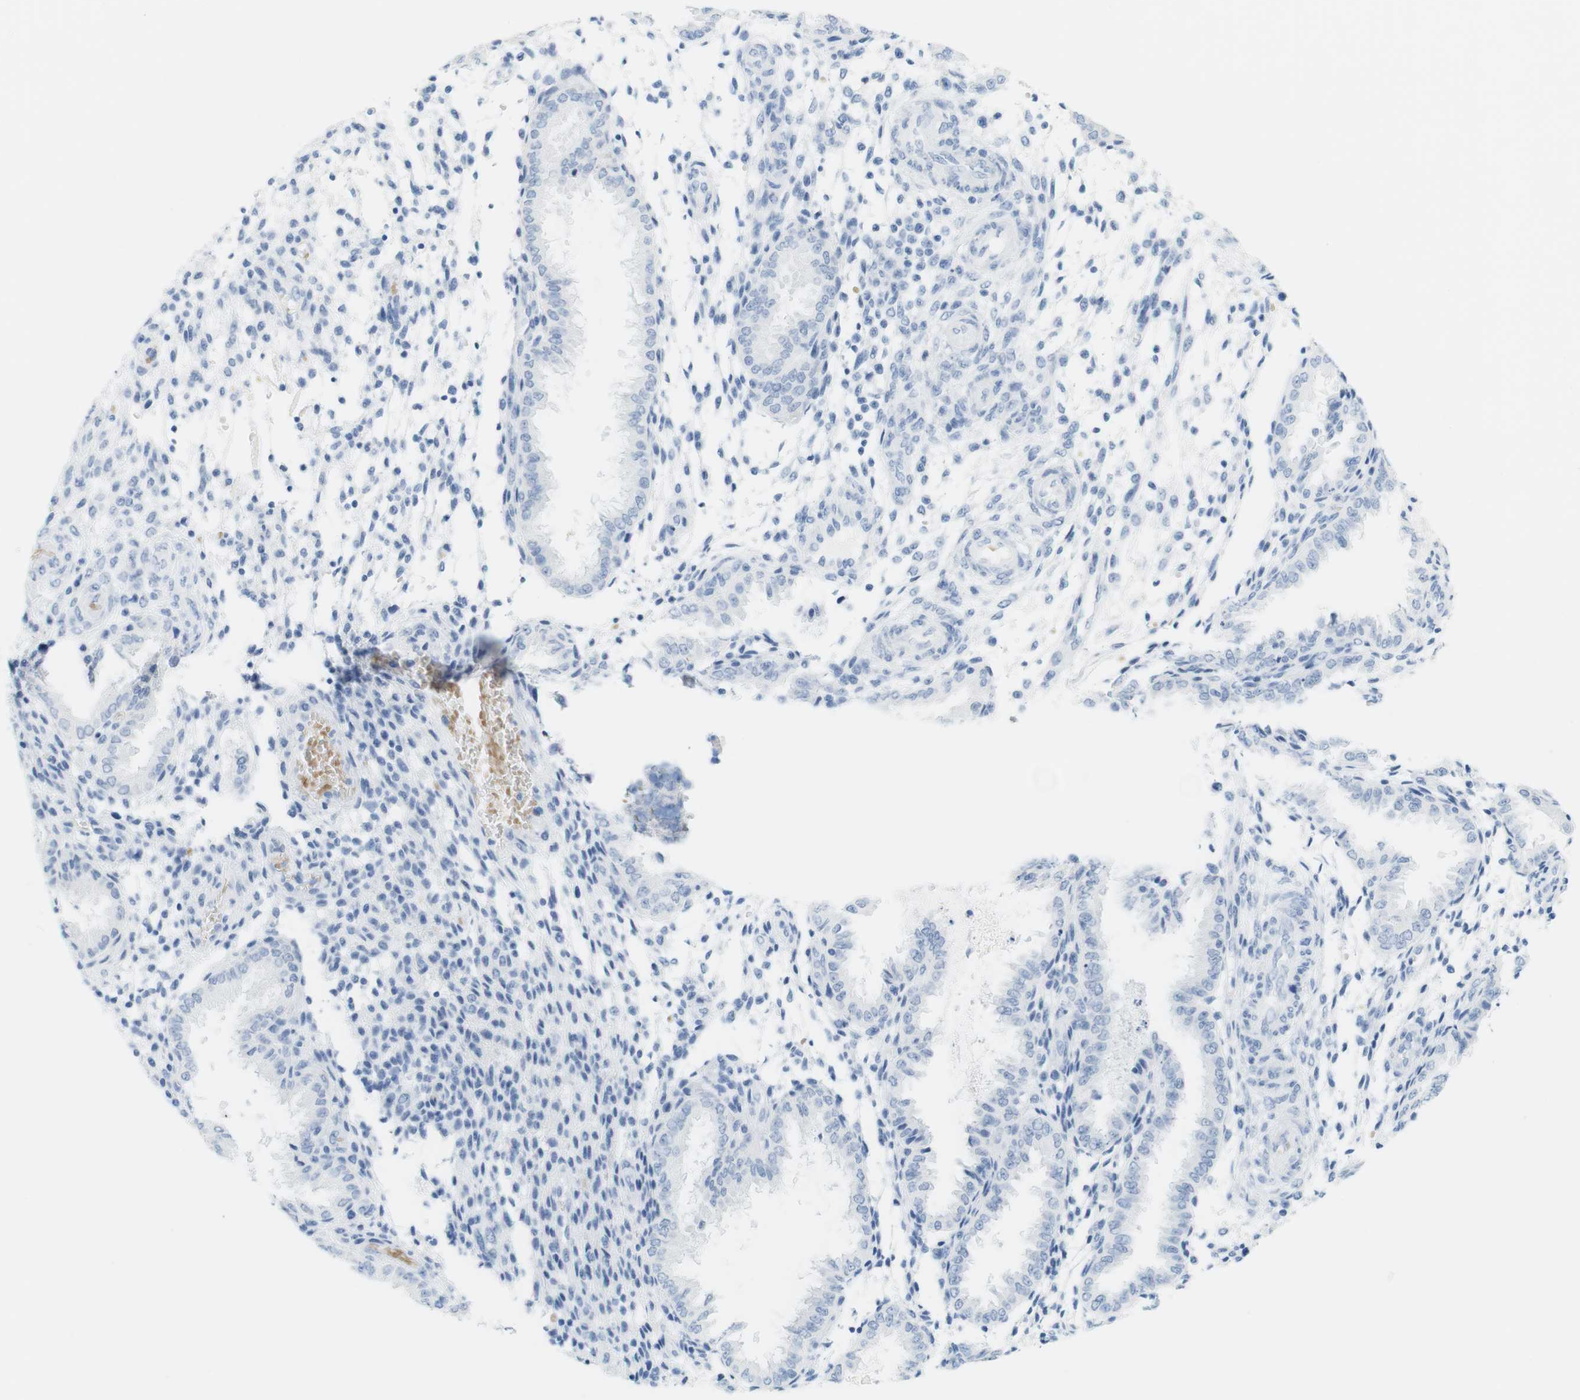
{"staining": {"intensity": "negative", "quantity": "none", "location": "none"}, "tissue": "endometrium", "cell_type": "Cells in endometrial stroma", "image_type": "normal", "snomed": [{"axis": "morphology", "description": "Normal tissue, NOS"}, {"axis": "topography", "description": "Endometrium"}], "caption": "Immunohistochemistry (IHC) histopathology image of unremarkable endometrium: endometrium stained with DAB (3,3'-diaminobenzidine) demonstrates no significant protein staining in cells in endometrial stroma. Nuclei are stained in blue.", "gene": "TNNT2", "patient": {"sex": "female", "age": 33}}